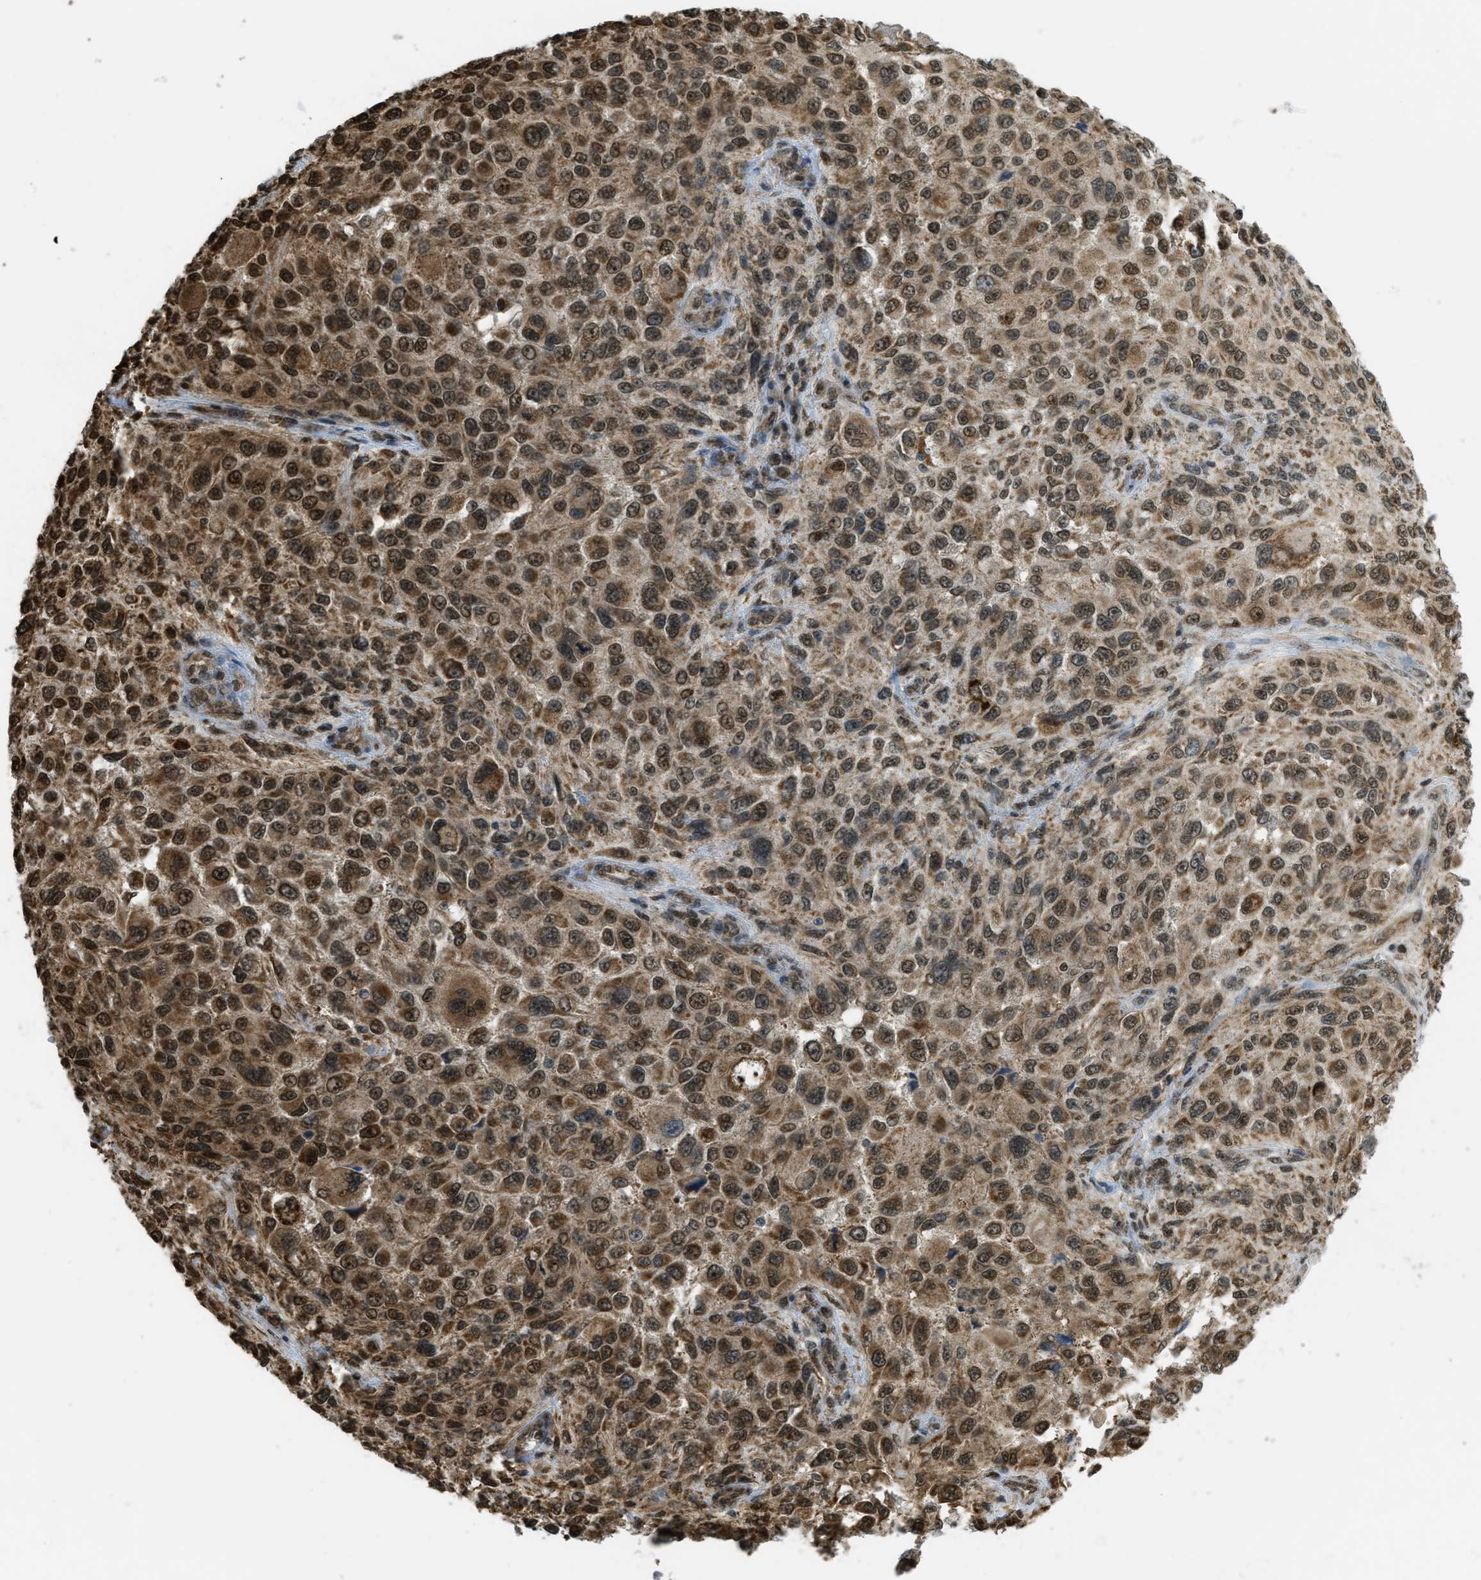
{"staining": {"intensity": "moderate", "quantity": ">75%", "location": "cytoplasmic/membranous,nuclear"}, "tissue": "melanoma", "cell_type": "Tumor cells", "image_type": "cancer", "snomed": [{"axis": "morphology", "description": "Necrosis, NOS"}, {"axis": "morphology", "description": "Malignant melanoma, NOS"}, {"axis": "topography", "description": "Skin"}], "caption": "There is medium levels of moderate cytoplasmic/membranous and nuclear positivity in tumor cells of malignant melanoma, as demonstrated by immunohistochemical staining (brown color).", "gene": "TNPO1", "patient": {"sex": "female", "age": 87}}